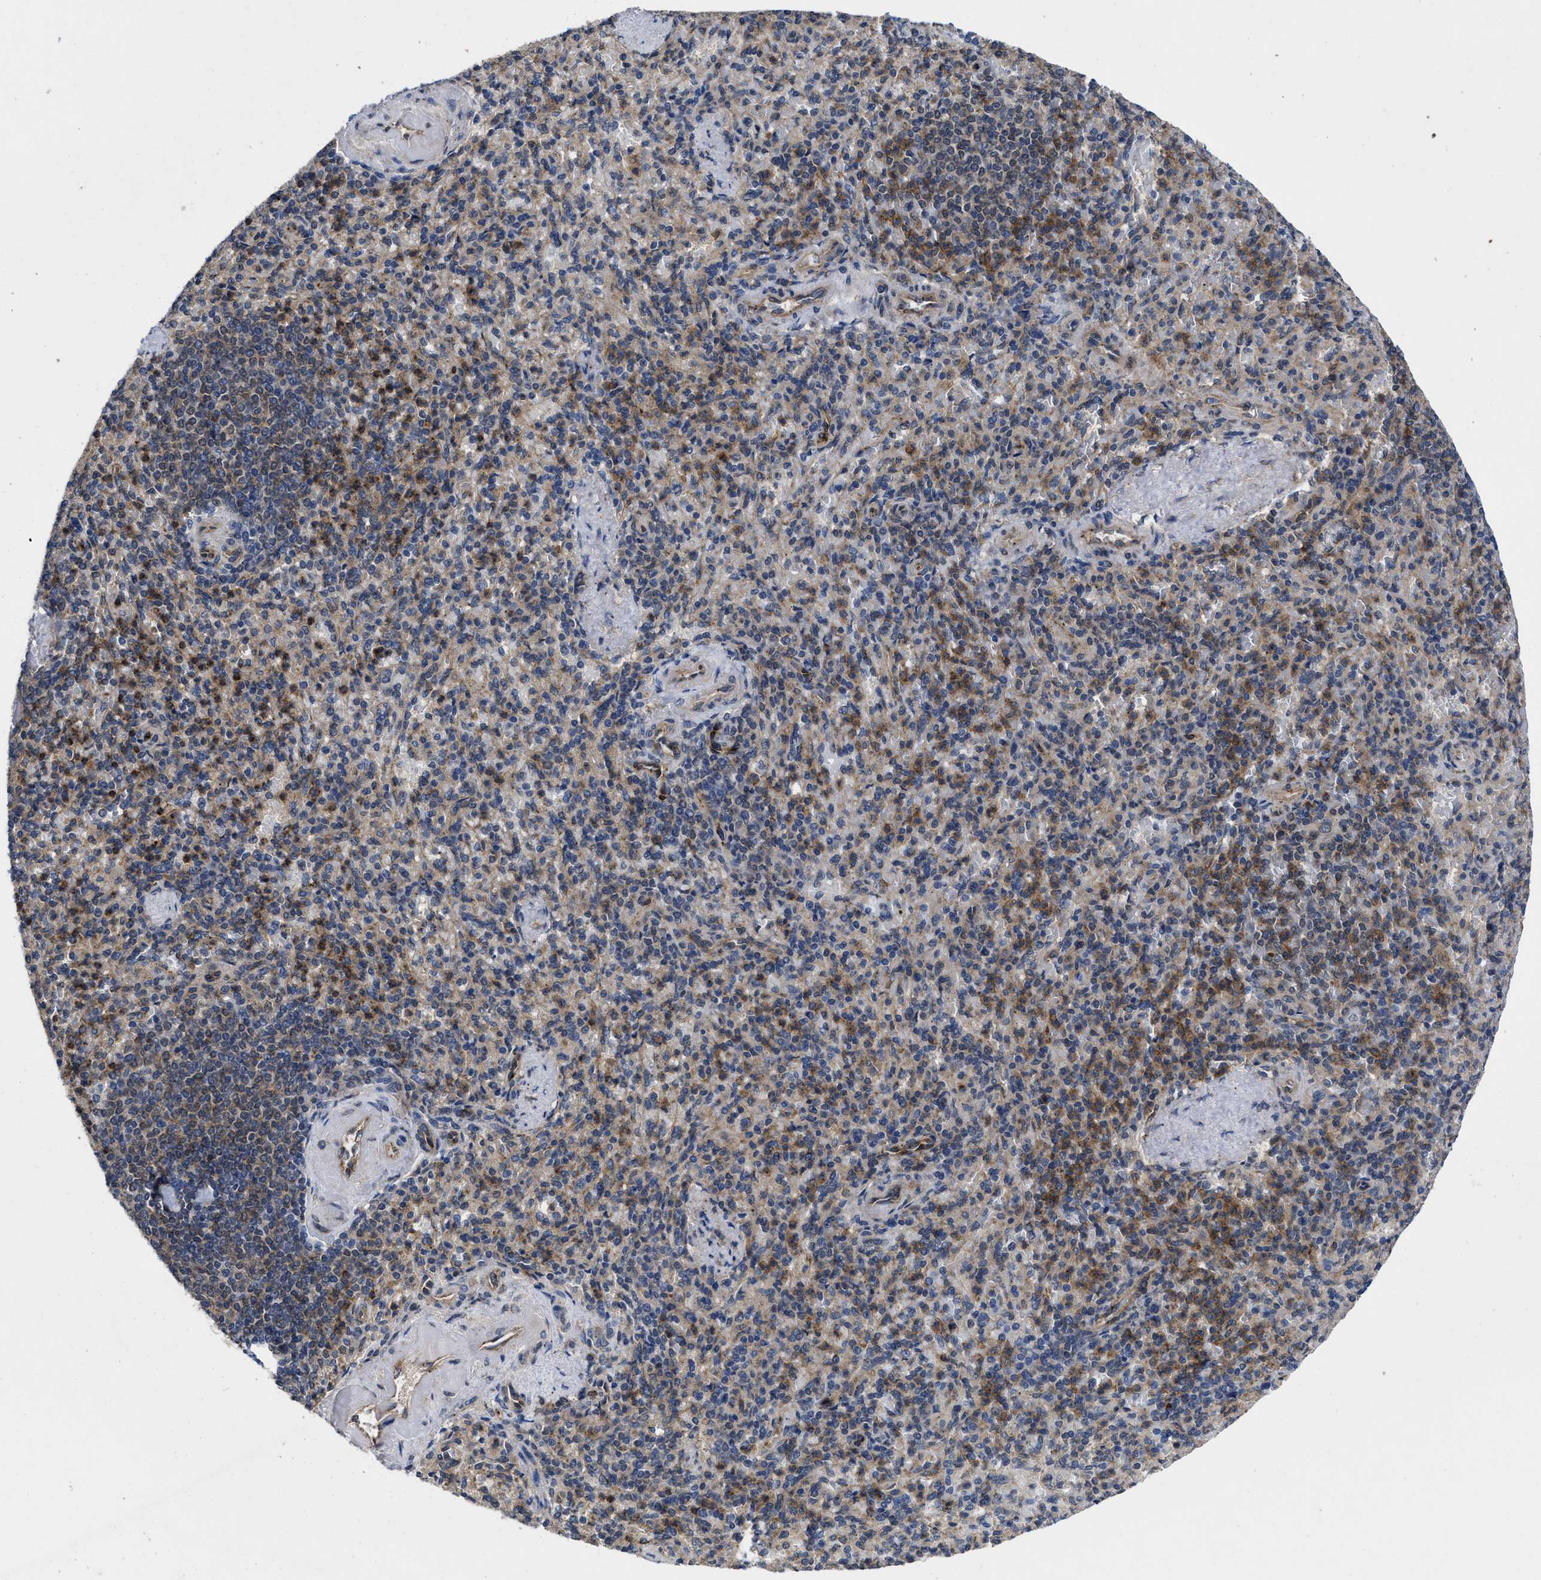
{"staining": {"intensity": "moderate", "quantity": "25%-75%", "location": "cytoplasmic/membranous"}, "tissue": "spleen", "cell_type": "Cells in red pulp", "image_type": "normal", "snomed": [{"axis": "morphology", "description": "Normal tissue, NOS"}, {"axis": "topography", "description": "Spleen"}], "caption": "Spleen stained with DAB (3,3'-diaminobenzidine) IHC displays medium levels of moderate cytoplasmic/membranous positivity in approximately 25%-75% of cells in red pulp.", "gene": "PKD2", "patient": {"sex": "female", "age": 74}}